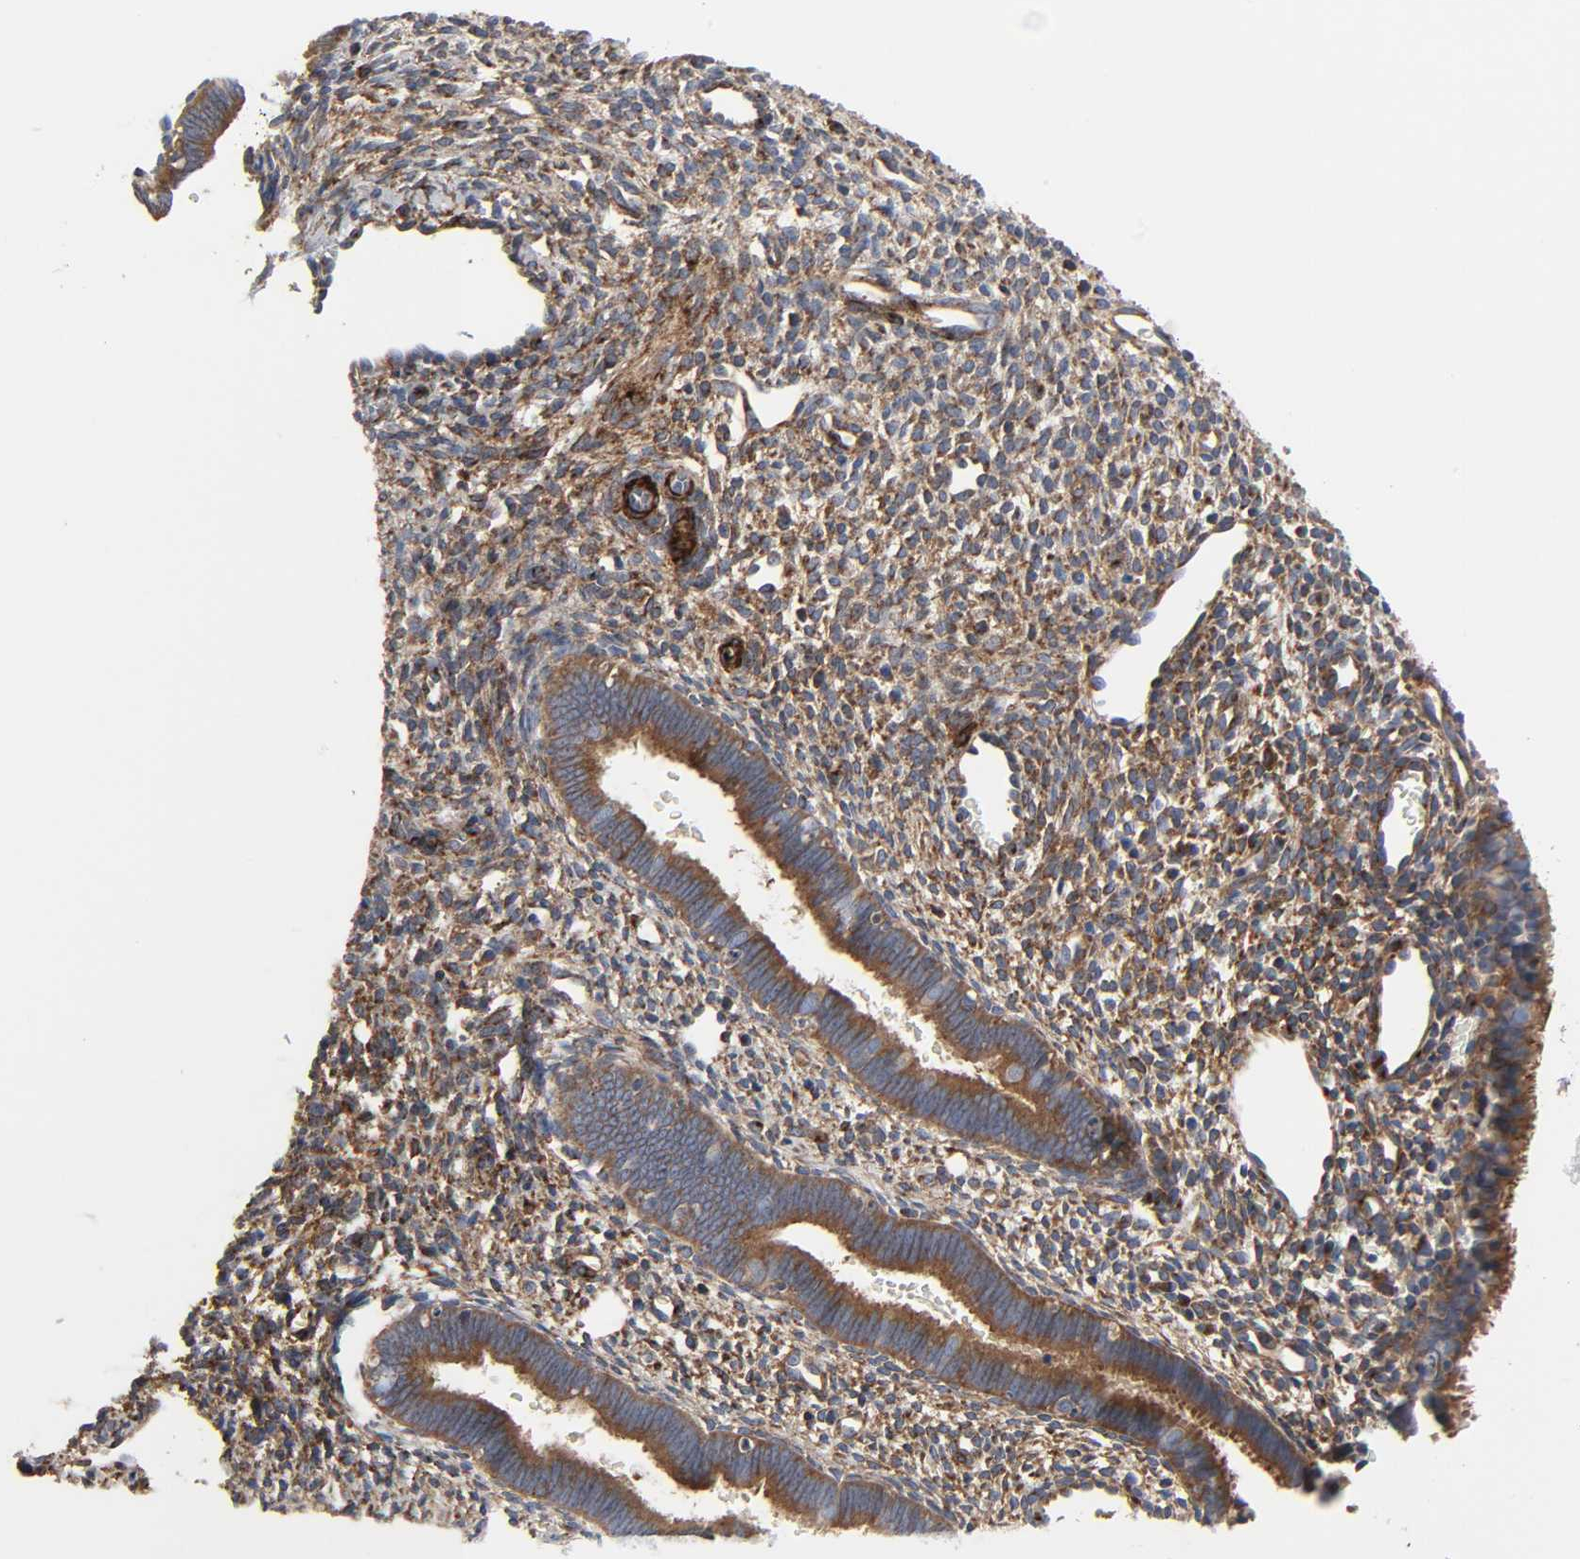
{"staining": {"intensity": "moderate", "quantity": "25%-75%", "location": "cytoplasmic/membranous"}, "tissue": "endometrium", "cell_type": "Cells in endometrial stroma", "image_type": "normal", "snomed": [{"axis": "morphology", "description": "Normal tissue, NOS"}, {"axis": "topography", "description": "Endometrium"}], "caption": "IHC of normal endometrium reveals medium levels of moderate cytoplasmic/membranous positivity in about 25%-75% of cells in endometrial stroma. (DAB (3,3'-diaminobenzidine) IHC with brightfield microscopy, high magnification).", "gene": "ARHGAP1", "patient": {"sex": "female", "age": 27}}